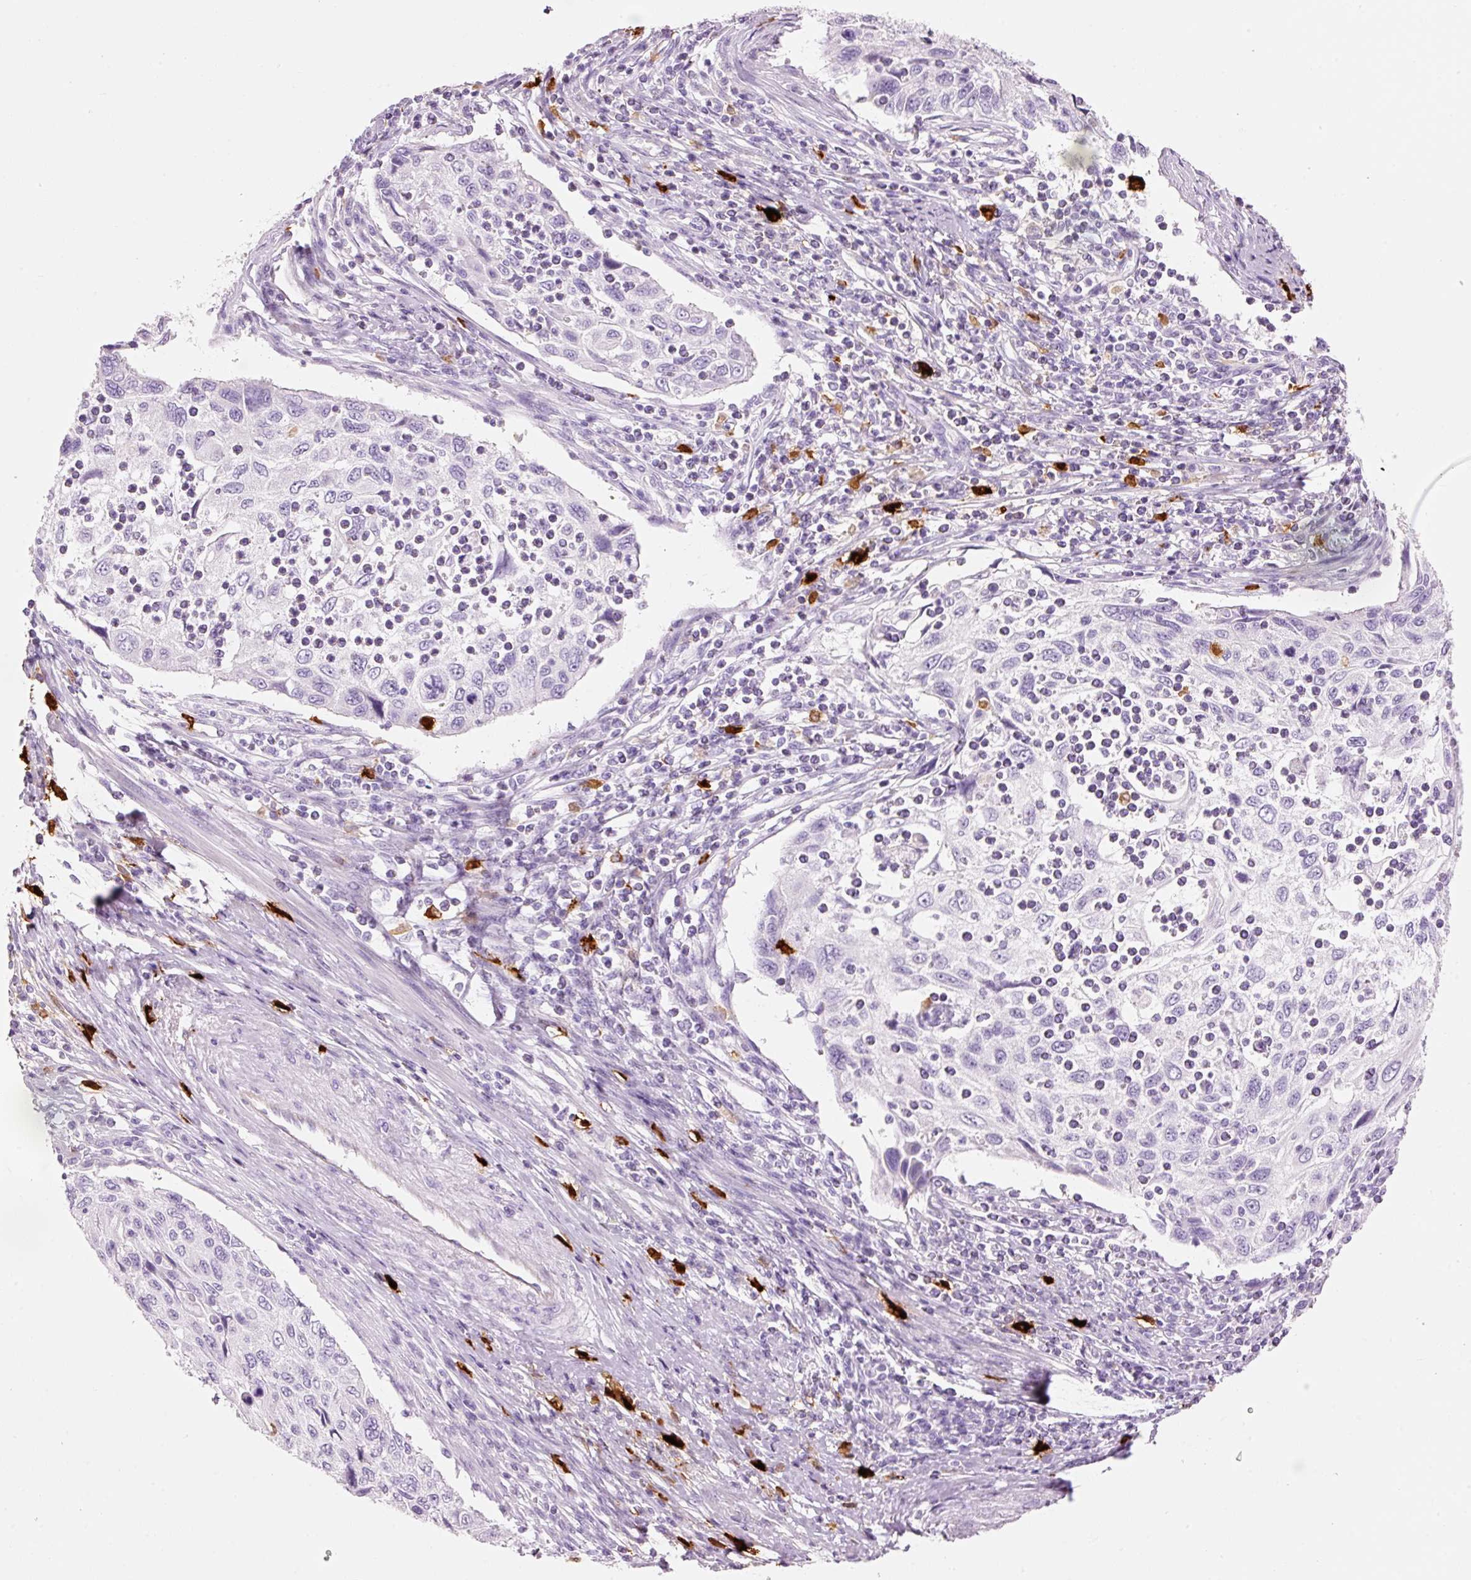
{"staining": {"intensity": "negative", "quantity": "none", "location": "none"}, "tissue": "cervical cancer", "cell_type": "Tumor cells", "image_type": "cancer", "snomed": [{"axis": "morphology", "description": "Squamous cell carcinoma, NOS"}, {"axis": "topography", "description": "Cervix"}], "caption": "This is an immunohistochemistry image of human squamous cell carcinoma (cervical). There is no positivity in tumor cells.", "gene": "CMA1", "patient": {"sex": "female", "age": 70}}